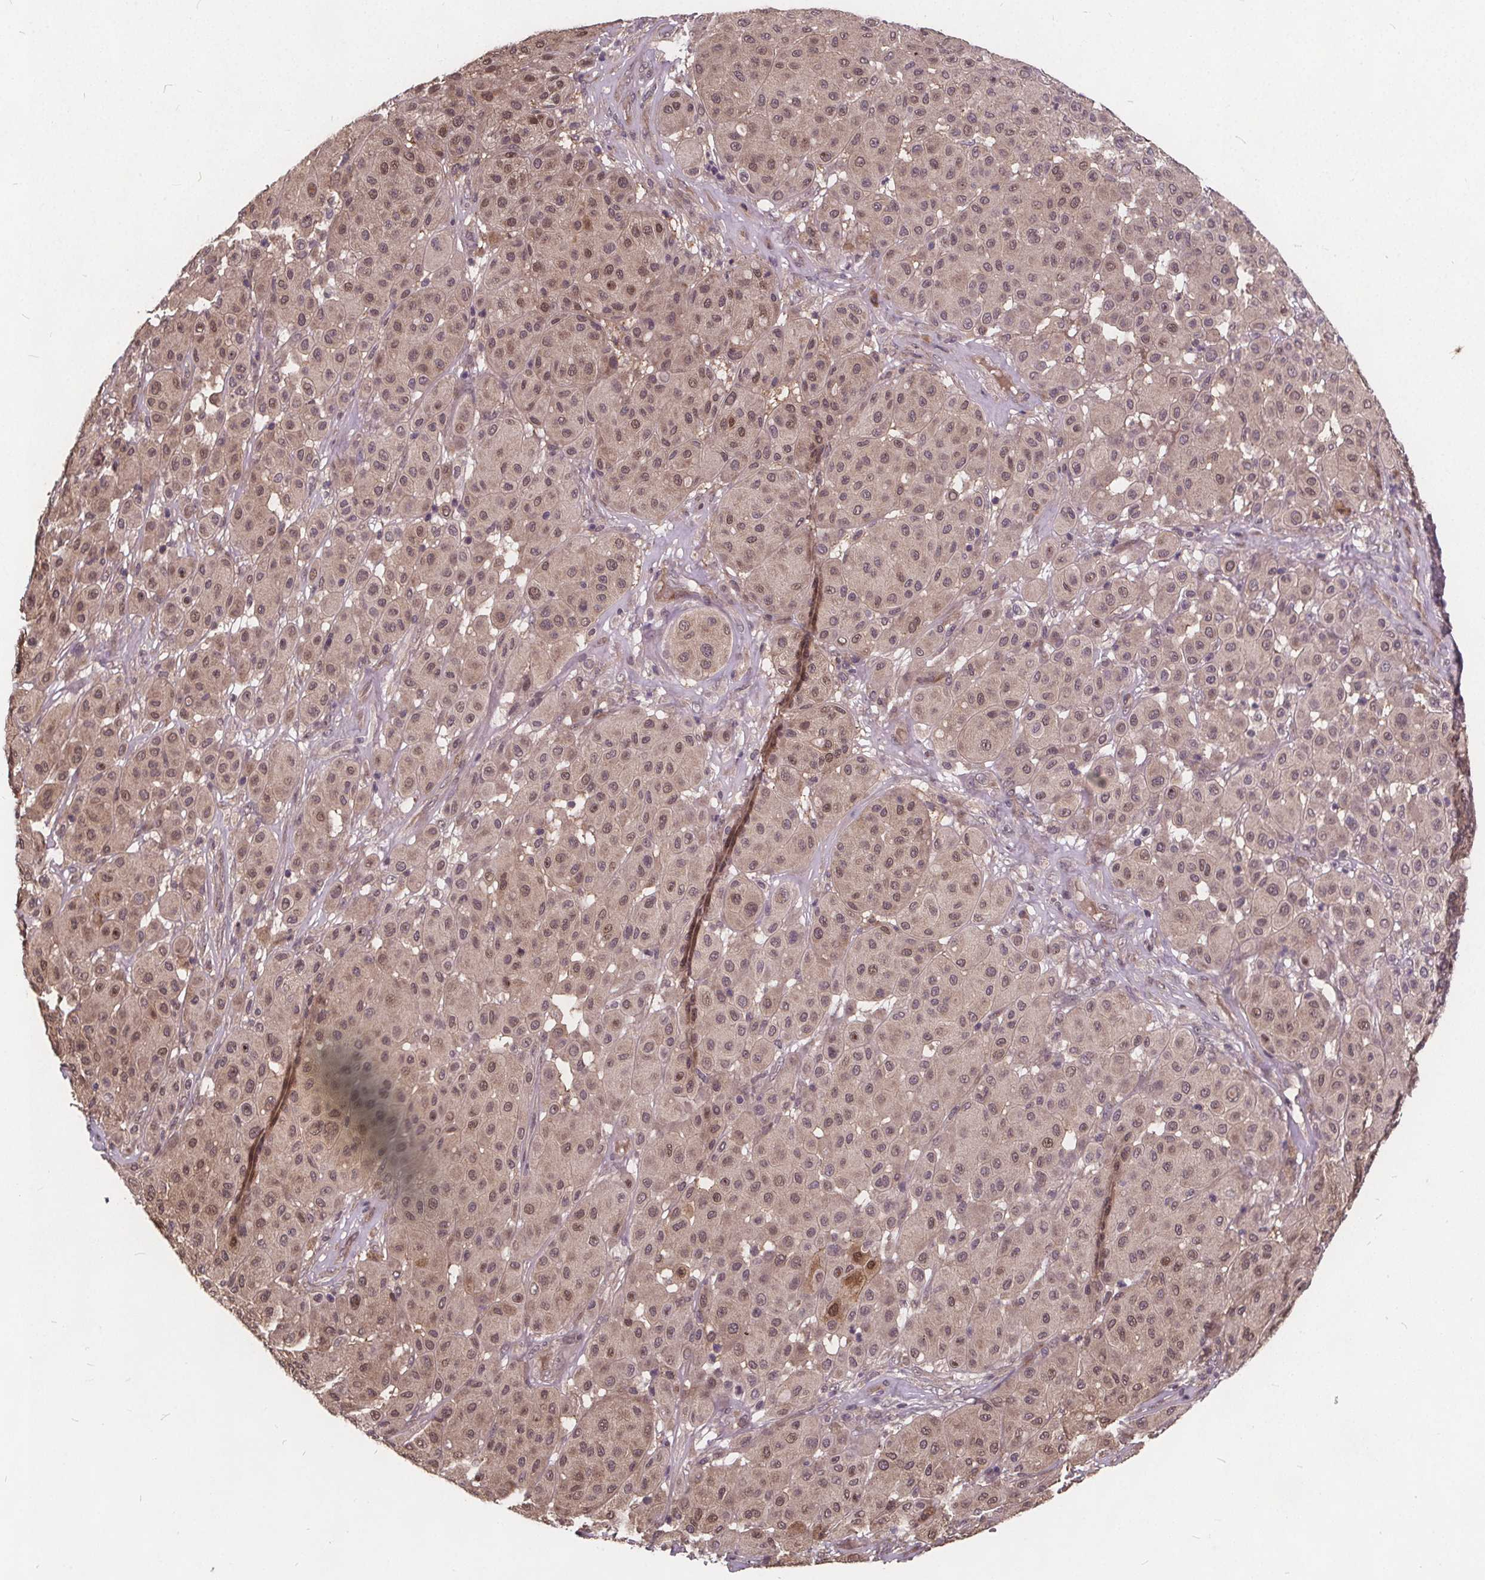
{"staining": {"intensity": "weak", "quantity": "<25%", "location": "nuclear"}, "tissue": "melanoma", "cell_type": "Tumor cells", "image_type": "cancer", "snomed": [{"axis": "morphology", "description": "Malignant melanoma, Metastatic site"}, {"axis": "topography", "description": "Smooth muscle"}], "caption": "High power microscopy image of an immunohistochemistry photomicrograph of melanoma, revealing no significant expression in tumor cells.", "gene": "USP9X", "patient": {"sex": "male", "age": 41}}